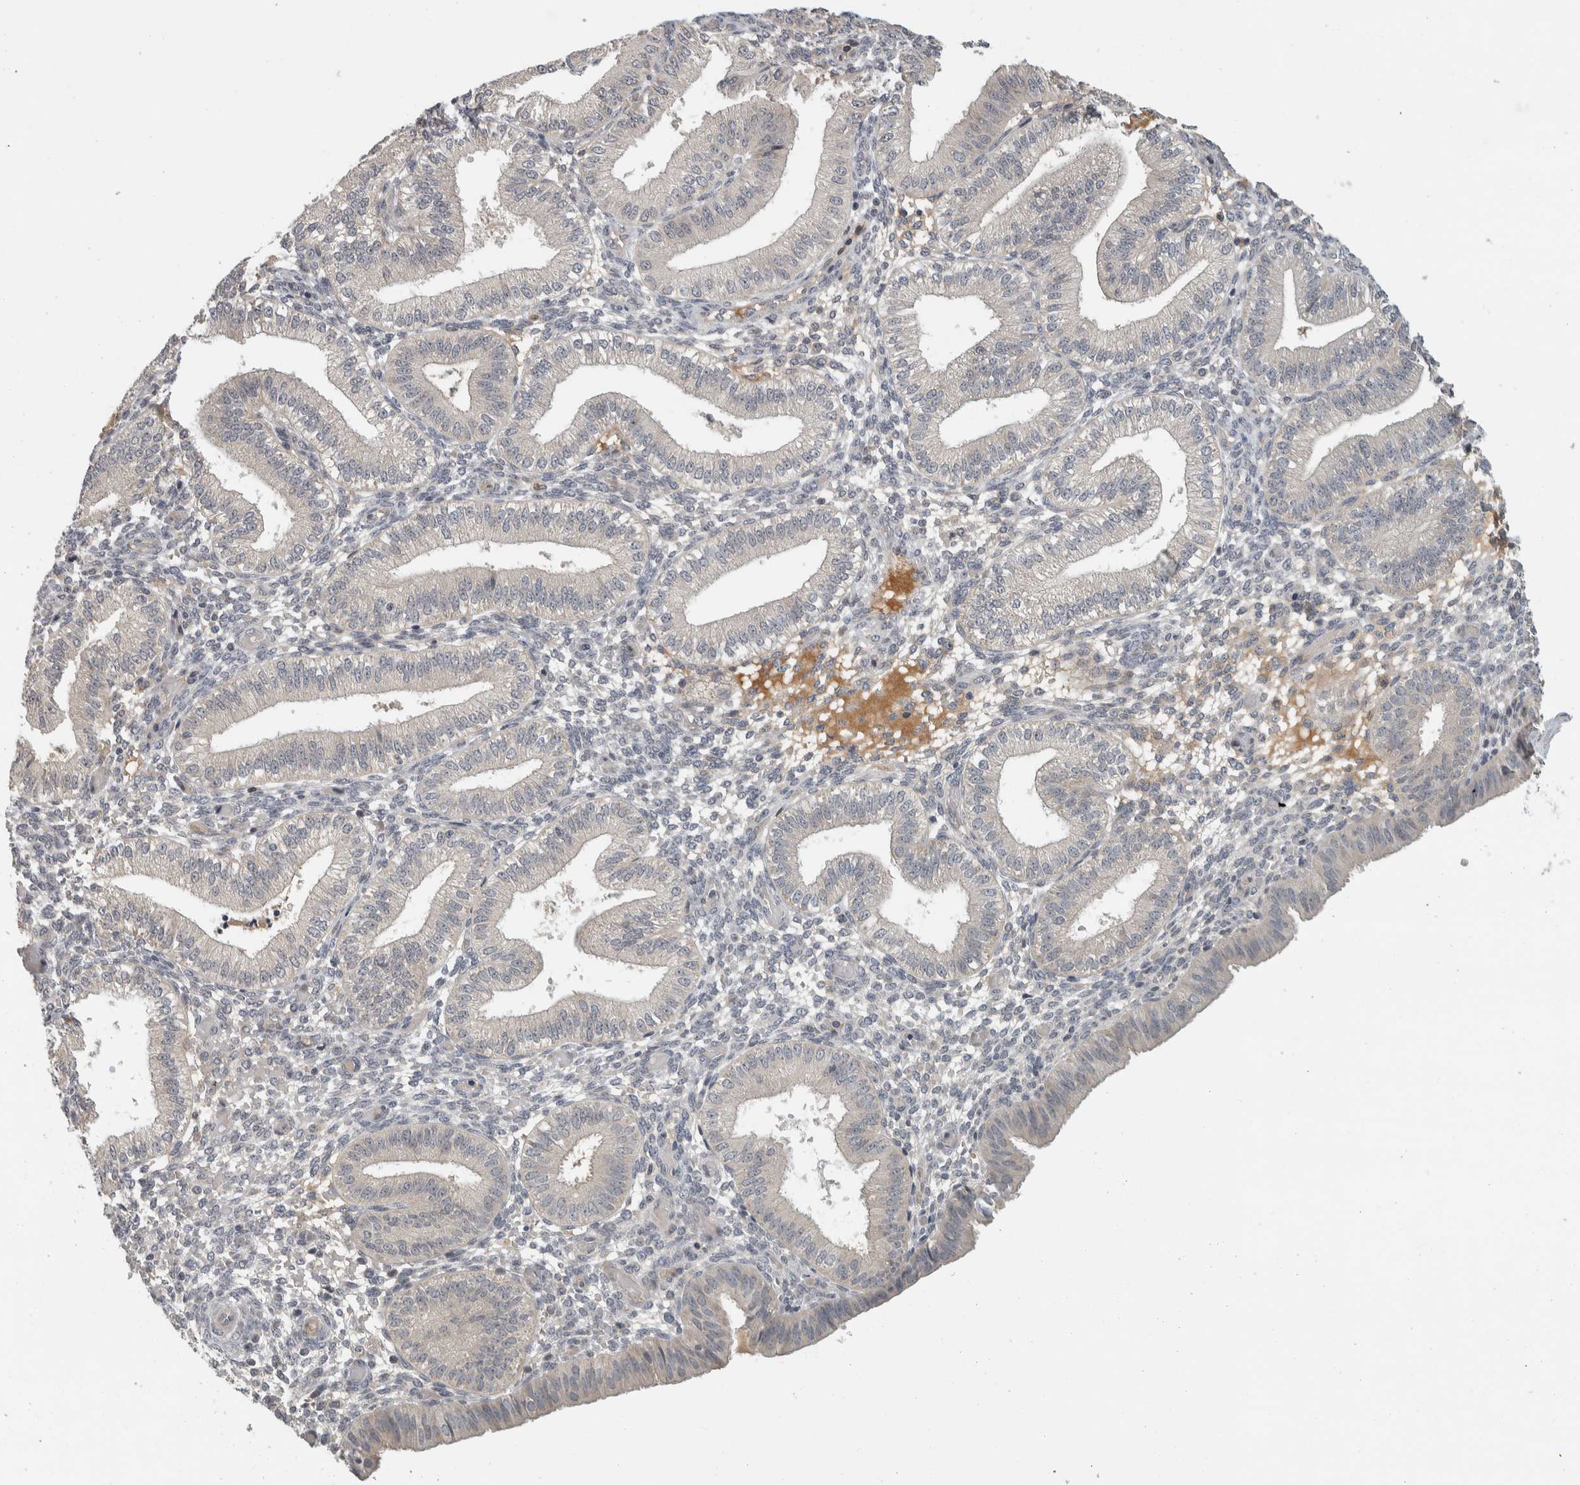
{"staining": {"intensity": "negative", "quantity": "none", "location": "none"}, "tissue": "endometrium", "cell_type": "Cells in endometrial stroma", "image_type": "normal", "snomed": [{"axis": "morphology", "description": "Normal tissue, NOS"}, {"axis": "topography", "description": "Endometrium"}], "caption": "An IHC image of normal endometrium is shown. There is no staining in cells in endometrial stroma of endometrium. The staining is performed using DAB (3,3'-diaminobenzidine) brown chromogen with nuclei counter-stained in using hematoxylin.", "gene": "AFP", "patient": {"sex": "female", "age": 39}}